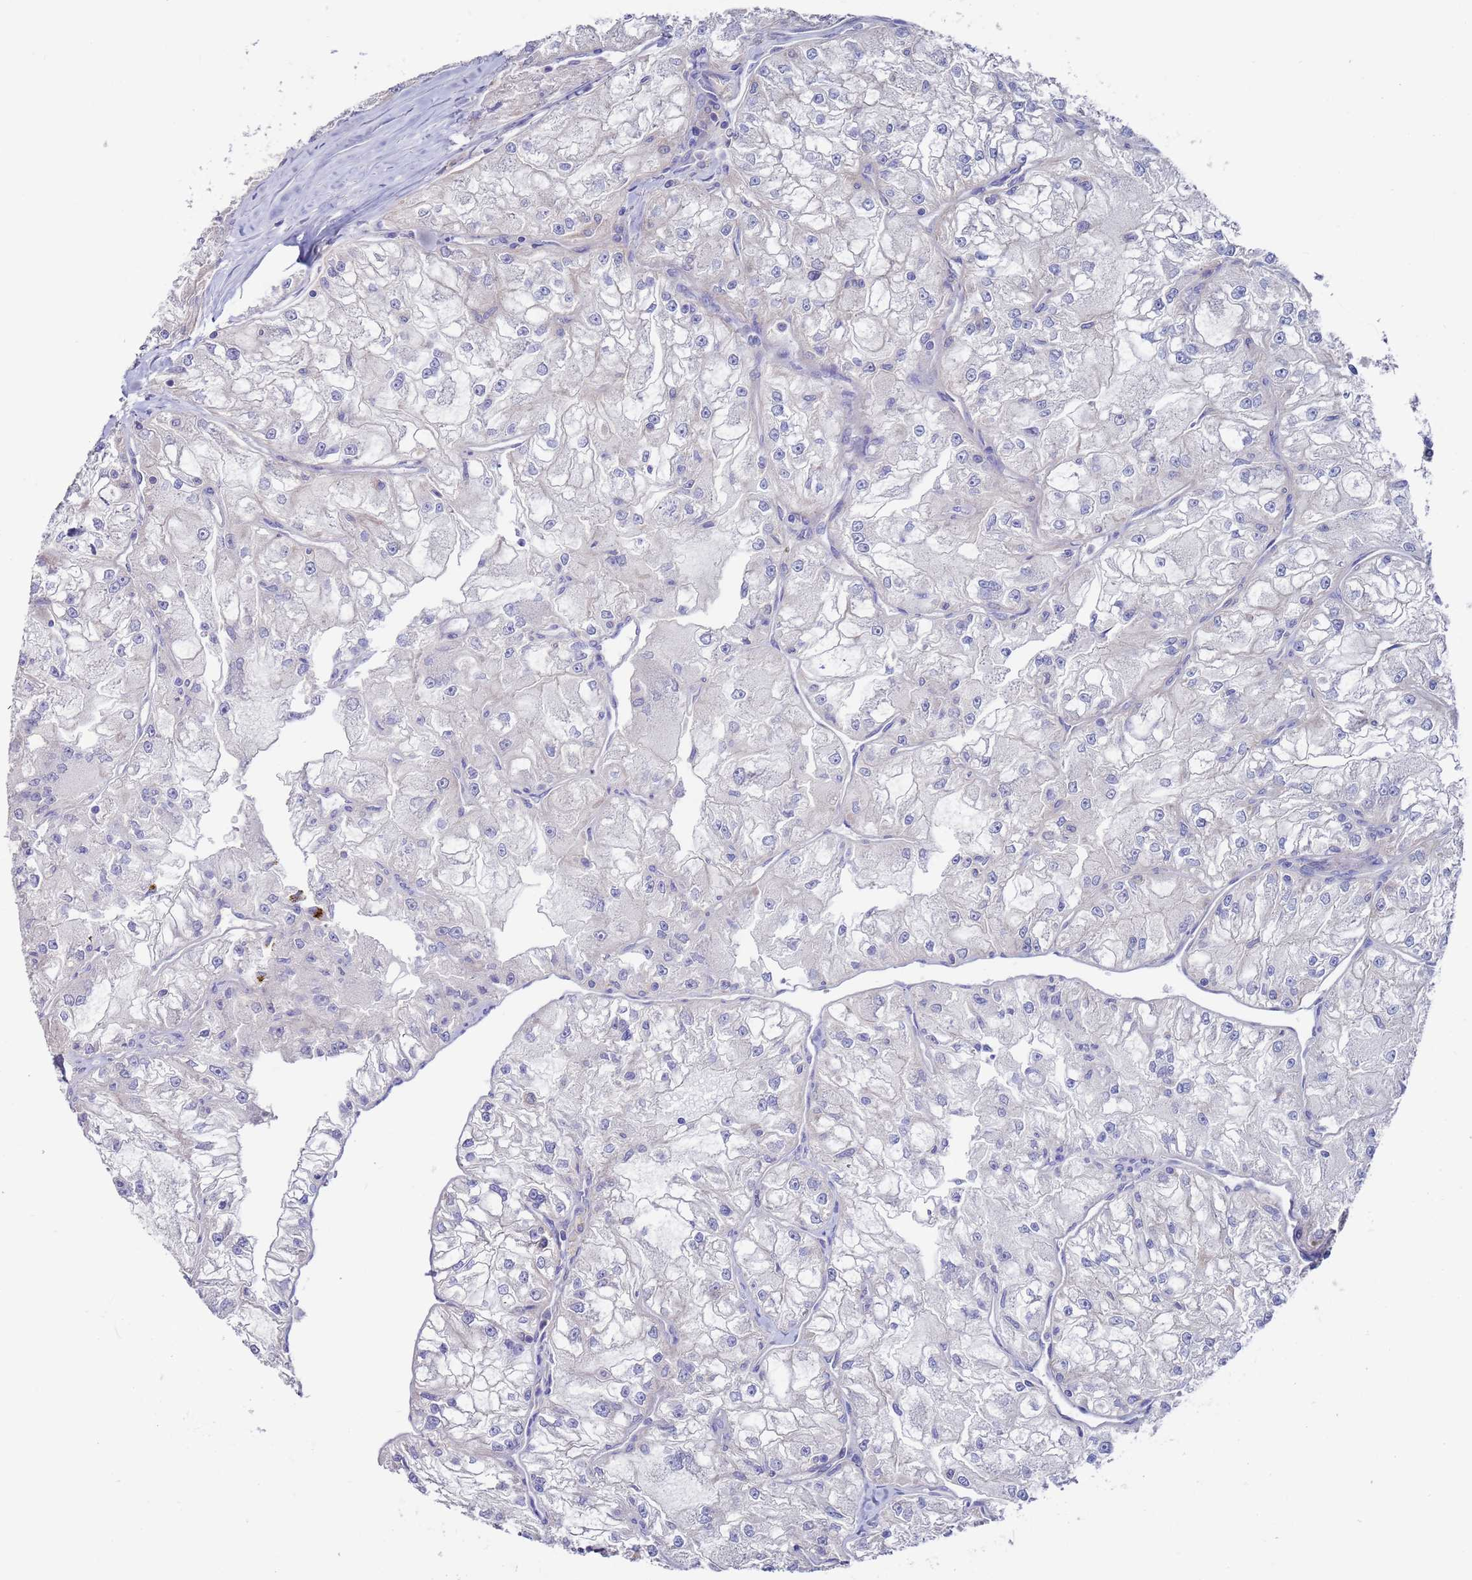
{"staining": {"intensity": "negative", "quantity": "none", "location": "none"}, "tissue": "renal cancer", "cell_type": "Tumor cells", "image_type": "cancer", "snomed": [{"axis": "morphology", "description": "Adenocarcinoma, NOS"}, {"axis": "topography", "description": "Kidney"}], "caption": "IHC histopathology image of human adenocarcinoma (renal) stained for a protein (brown), which reveals no positivity in tumor cells.", "gene": "KRTCAP3", "patient": {"sex": "female", "age": 72}}